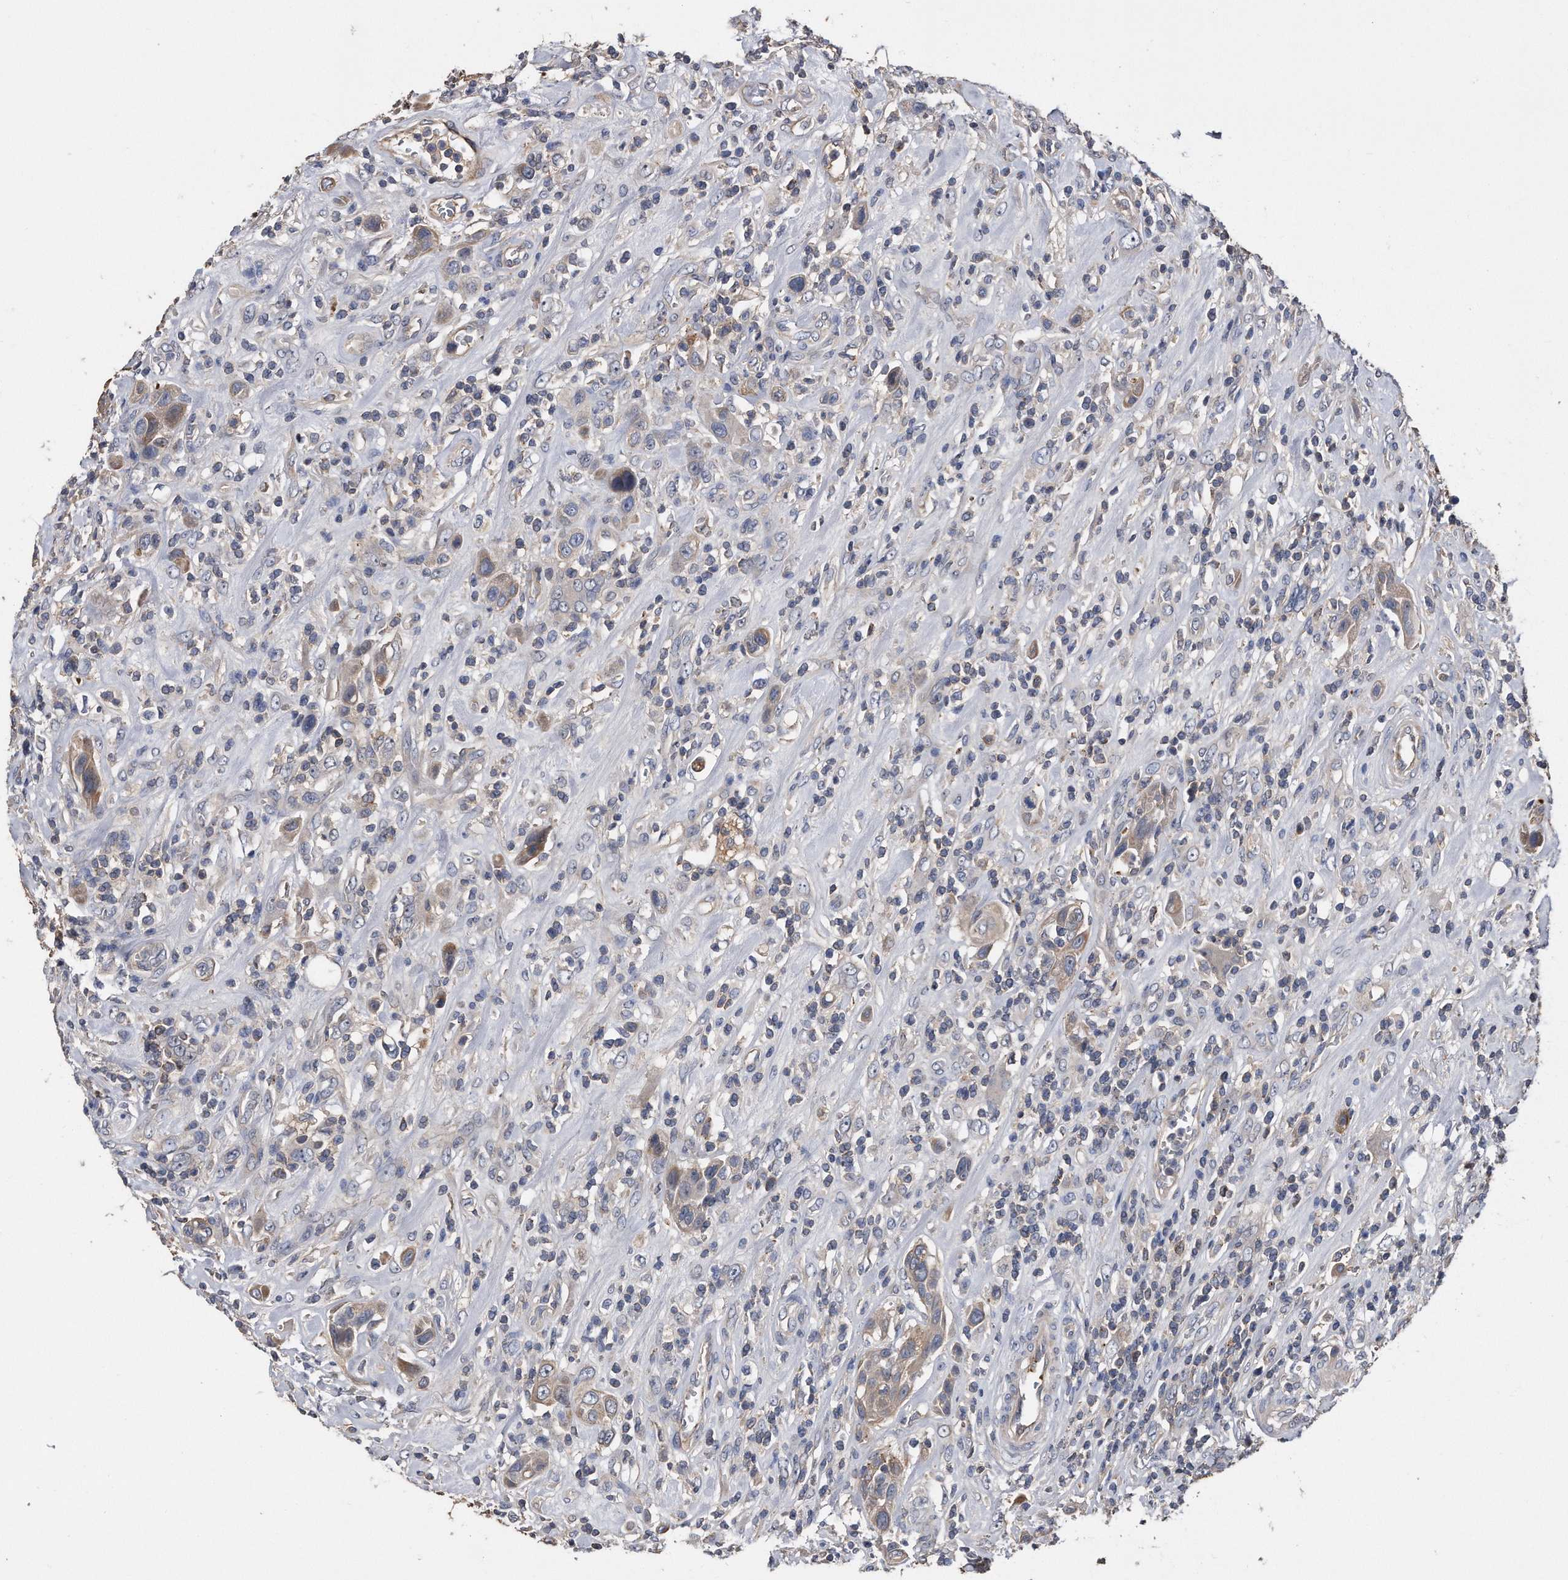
{"staining": {"intensity": "weak", "quantity": ">75%", "location": "cytoplasmic/membranous"}, "tissue": "urothelial cancer", "cell_type": "Tumor cells", "image_type": "cancer", "snomed": [{"axis": "morphology", "description": "Urothelial carcinoma, High grade"}, {"axis": "topography", "description": "Urinary bladder"}], "caption": "IHC micrograph of high-grade urothelial carcinoma stained for a protein (brown), which shows low levels of weak cytoplasmic/membranous positivity in approximately >75% of tumor cells.", "gene": "KCND3", "patient": {"sex": "male", "age": 50}}